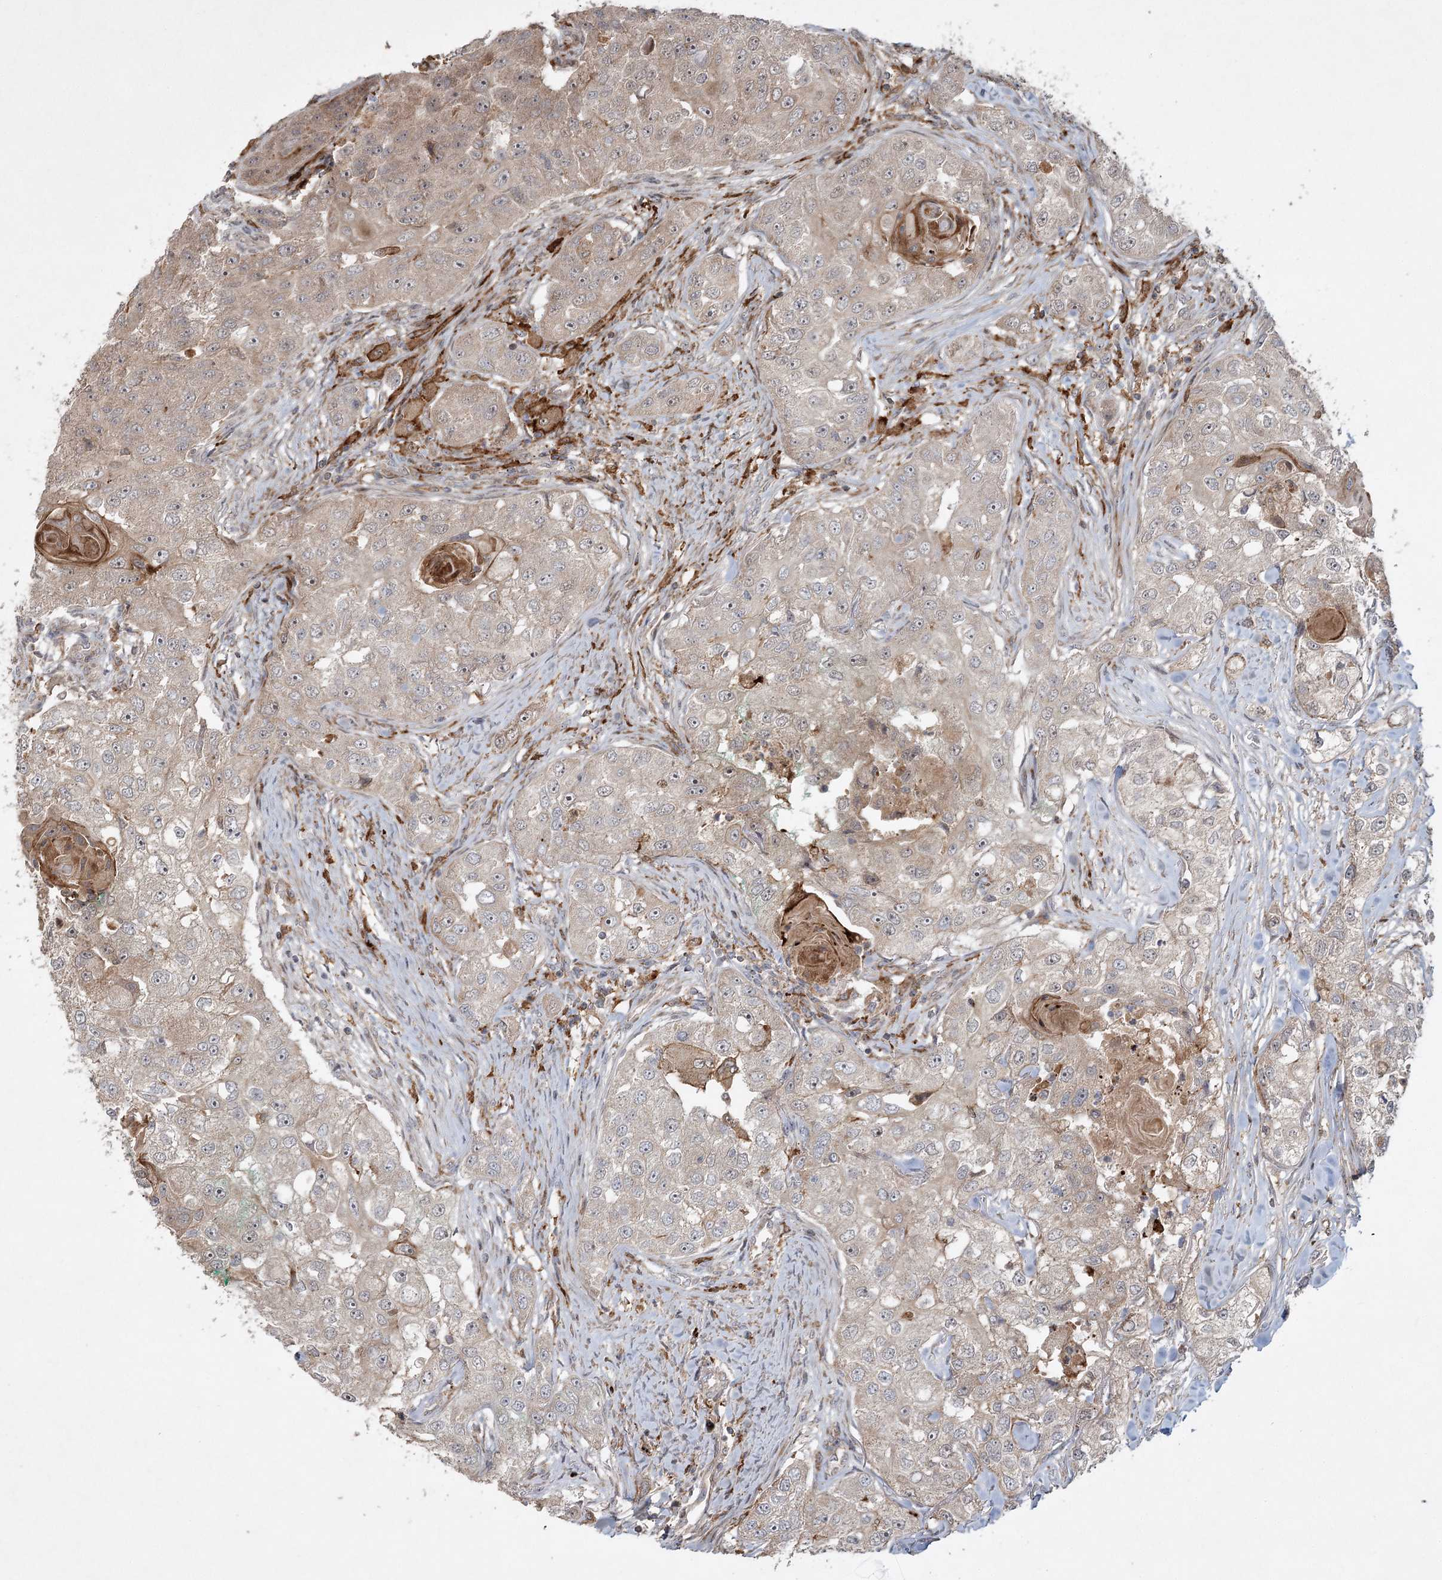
{"staining": {"intensity": "weak", "quantity": "25%-75%", "location": "cytoplasmic/membranous"}, "tissue": "head and neck cancer", "cell_type": "Tumor cells", "image_type": "cancer", "snomed": [{"axis": "morphology", "description": "Normal tissue, NOS"}, {"axis": "morphology", "description": "Squamous cell carcinoma, NOS"}, {"axis": "topography", "description": "Skeletal muscle"}, {"axis": "topography", "description": "Head-Neck"}], "caption": "Tumor cells reveal weak cytoplasmic/membranous positivity in approximately 25%-75% of cells in head and neck squamous cell carcinoma.", "gene": "KBTBD4", "patient": {"sex": "male", "age": 51}}